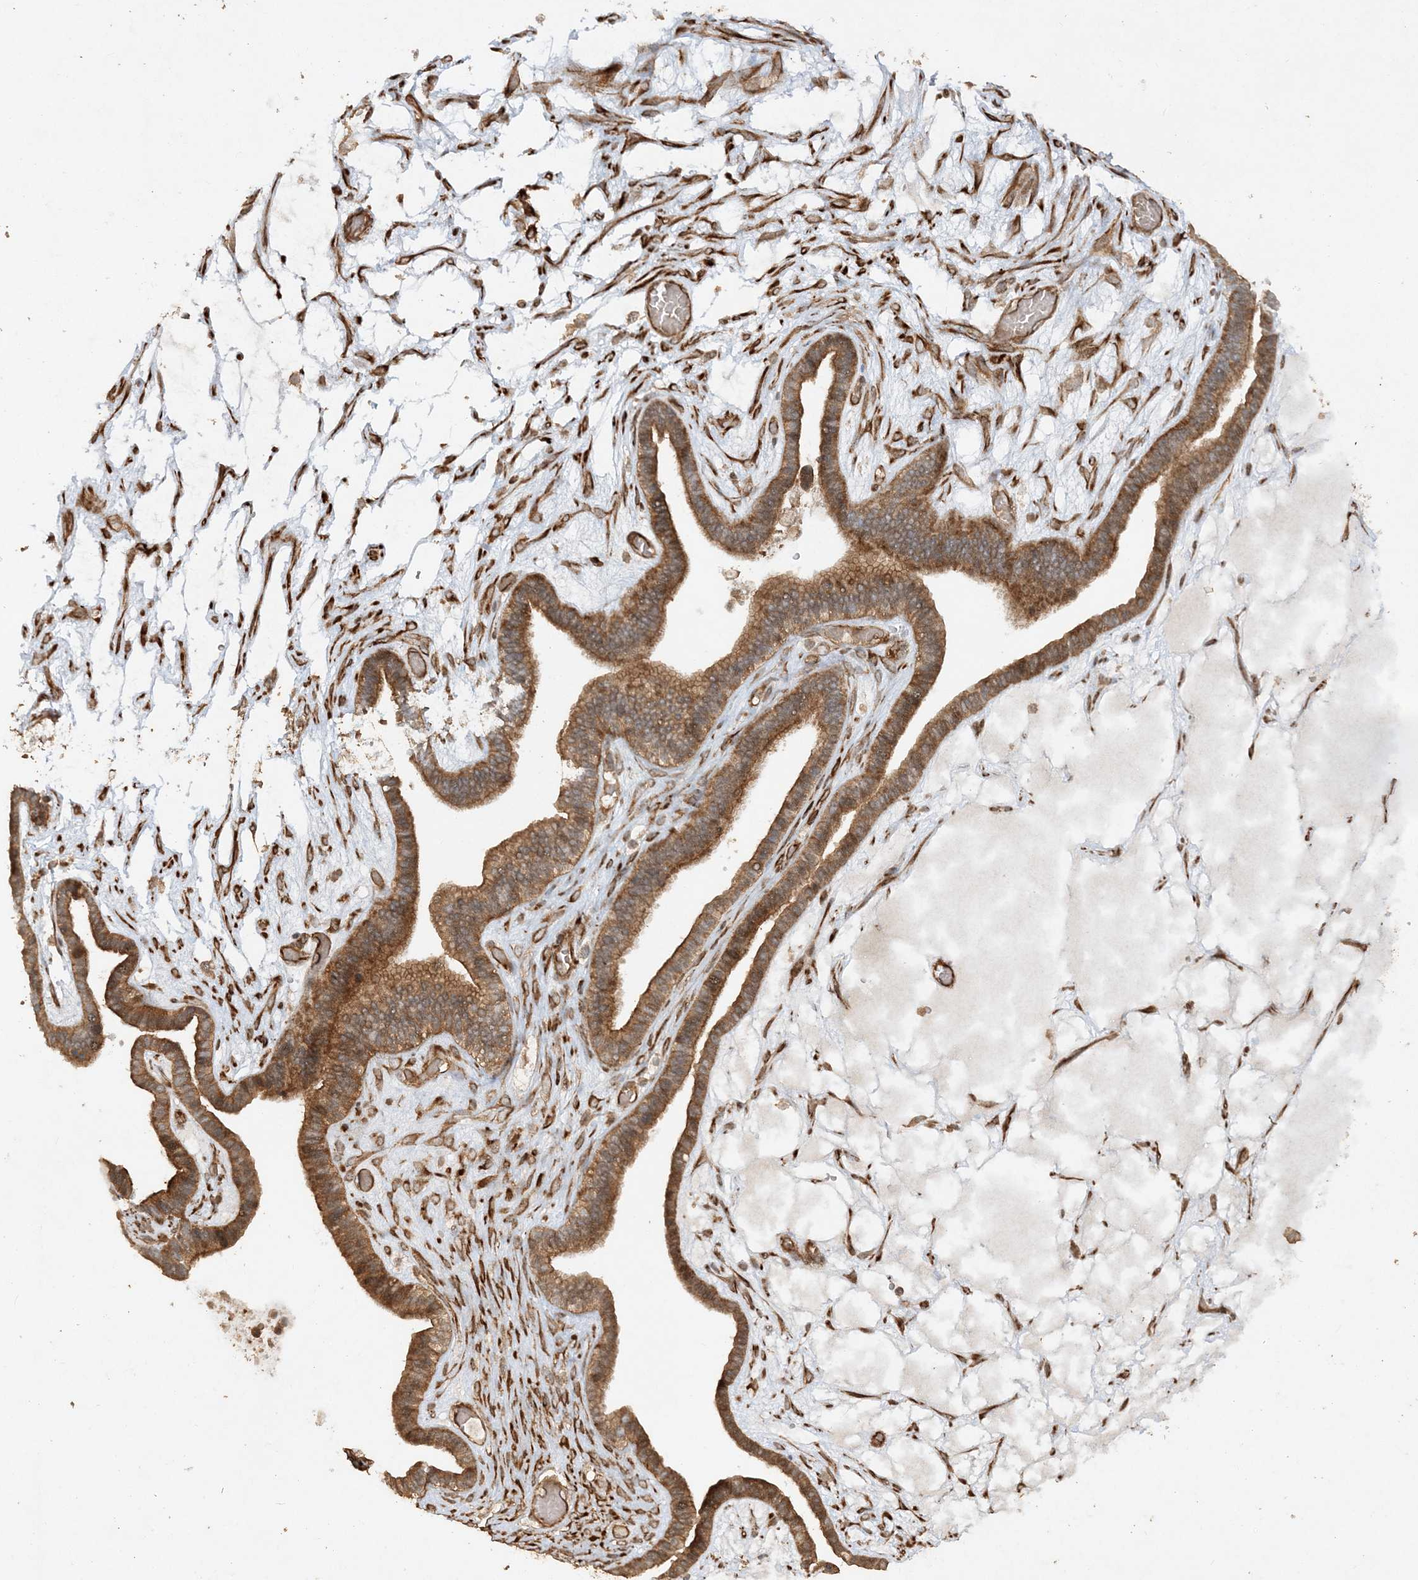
{"staining": {"intensity": "moderate", "quantity": ">75%", "location": "cytoplasmic/membranous"}, "tissue": "ovarian cancer", "cell_type": "Tumor cells", "image_type": "cancer", "snomed": [{"axis": "morphology", "description": "Cystadenocarcinoma, serous, NOS"}, {"axis": "topography", "description": "Ovary"}], "caption": "Protein analysis of ovarian cancer (serous cystadenocarcinoma) tissue demonstrates moderate cytoplasmic/membranous positivity in approximately >75% of tumor cells.", "gene": "AVPI1", "patient": {"sex": "female", "age": 56}}